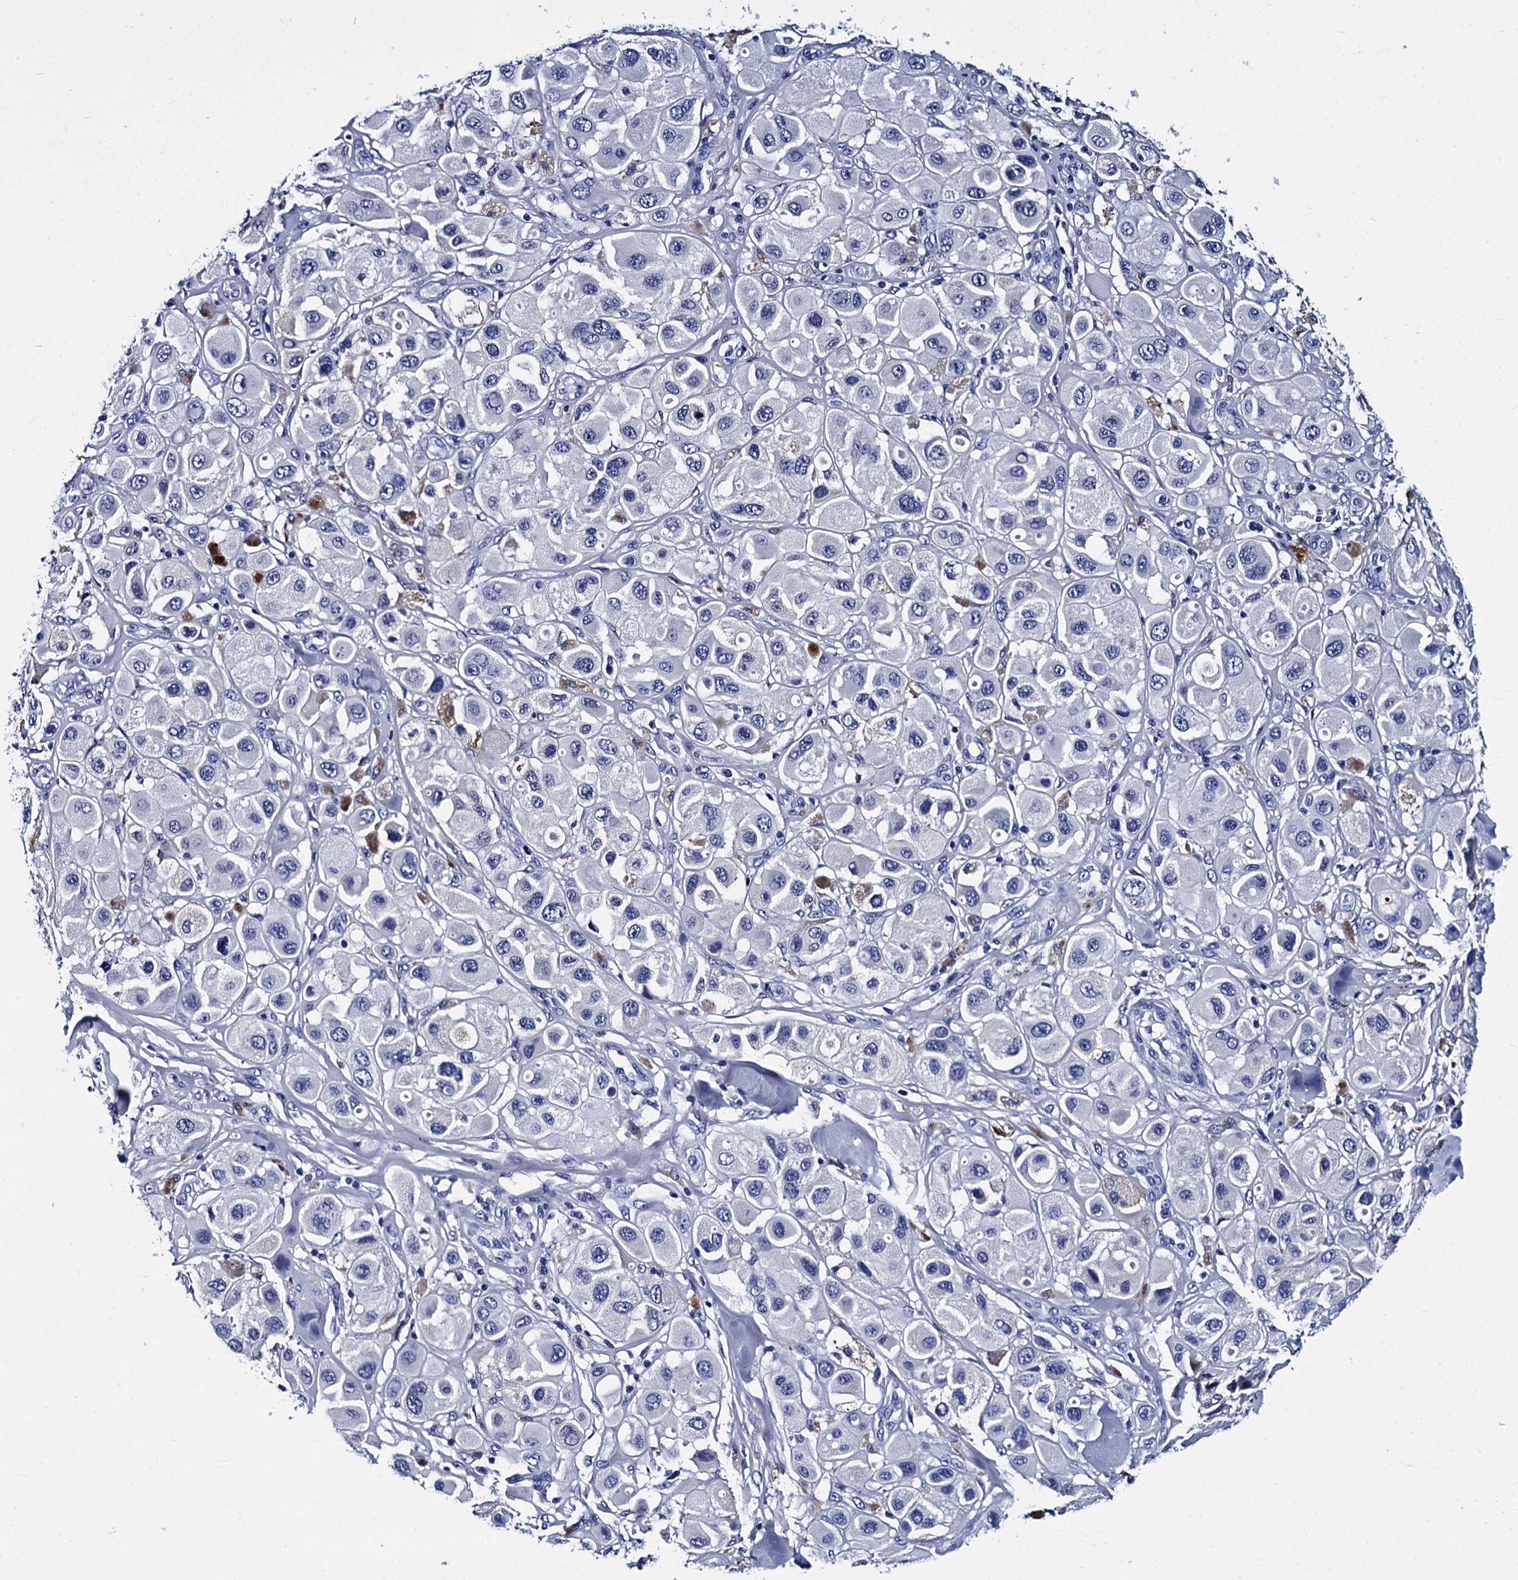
{"staining": {"intensity": "negative", "quantity": "none", "location": "none"}, "tissue": "melanoma", "cell_type": "Tumor cells", "image_type": "cancer", "snomed": [{"axis": "morphology", "description": "Malignant melanoma, Metastatic site"}, {"axis": "topography", "description": "Skin"}], "caption": "The image displays no significant staining in tumor cells of malignant melanoma (metastatic site).", "gene": "MYBPC3", "patient": {"sex": "male", "age": 41}}